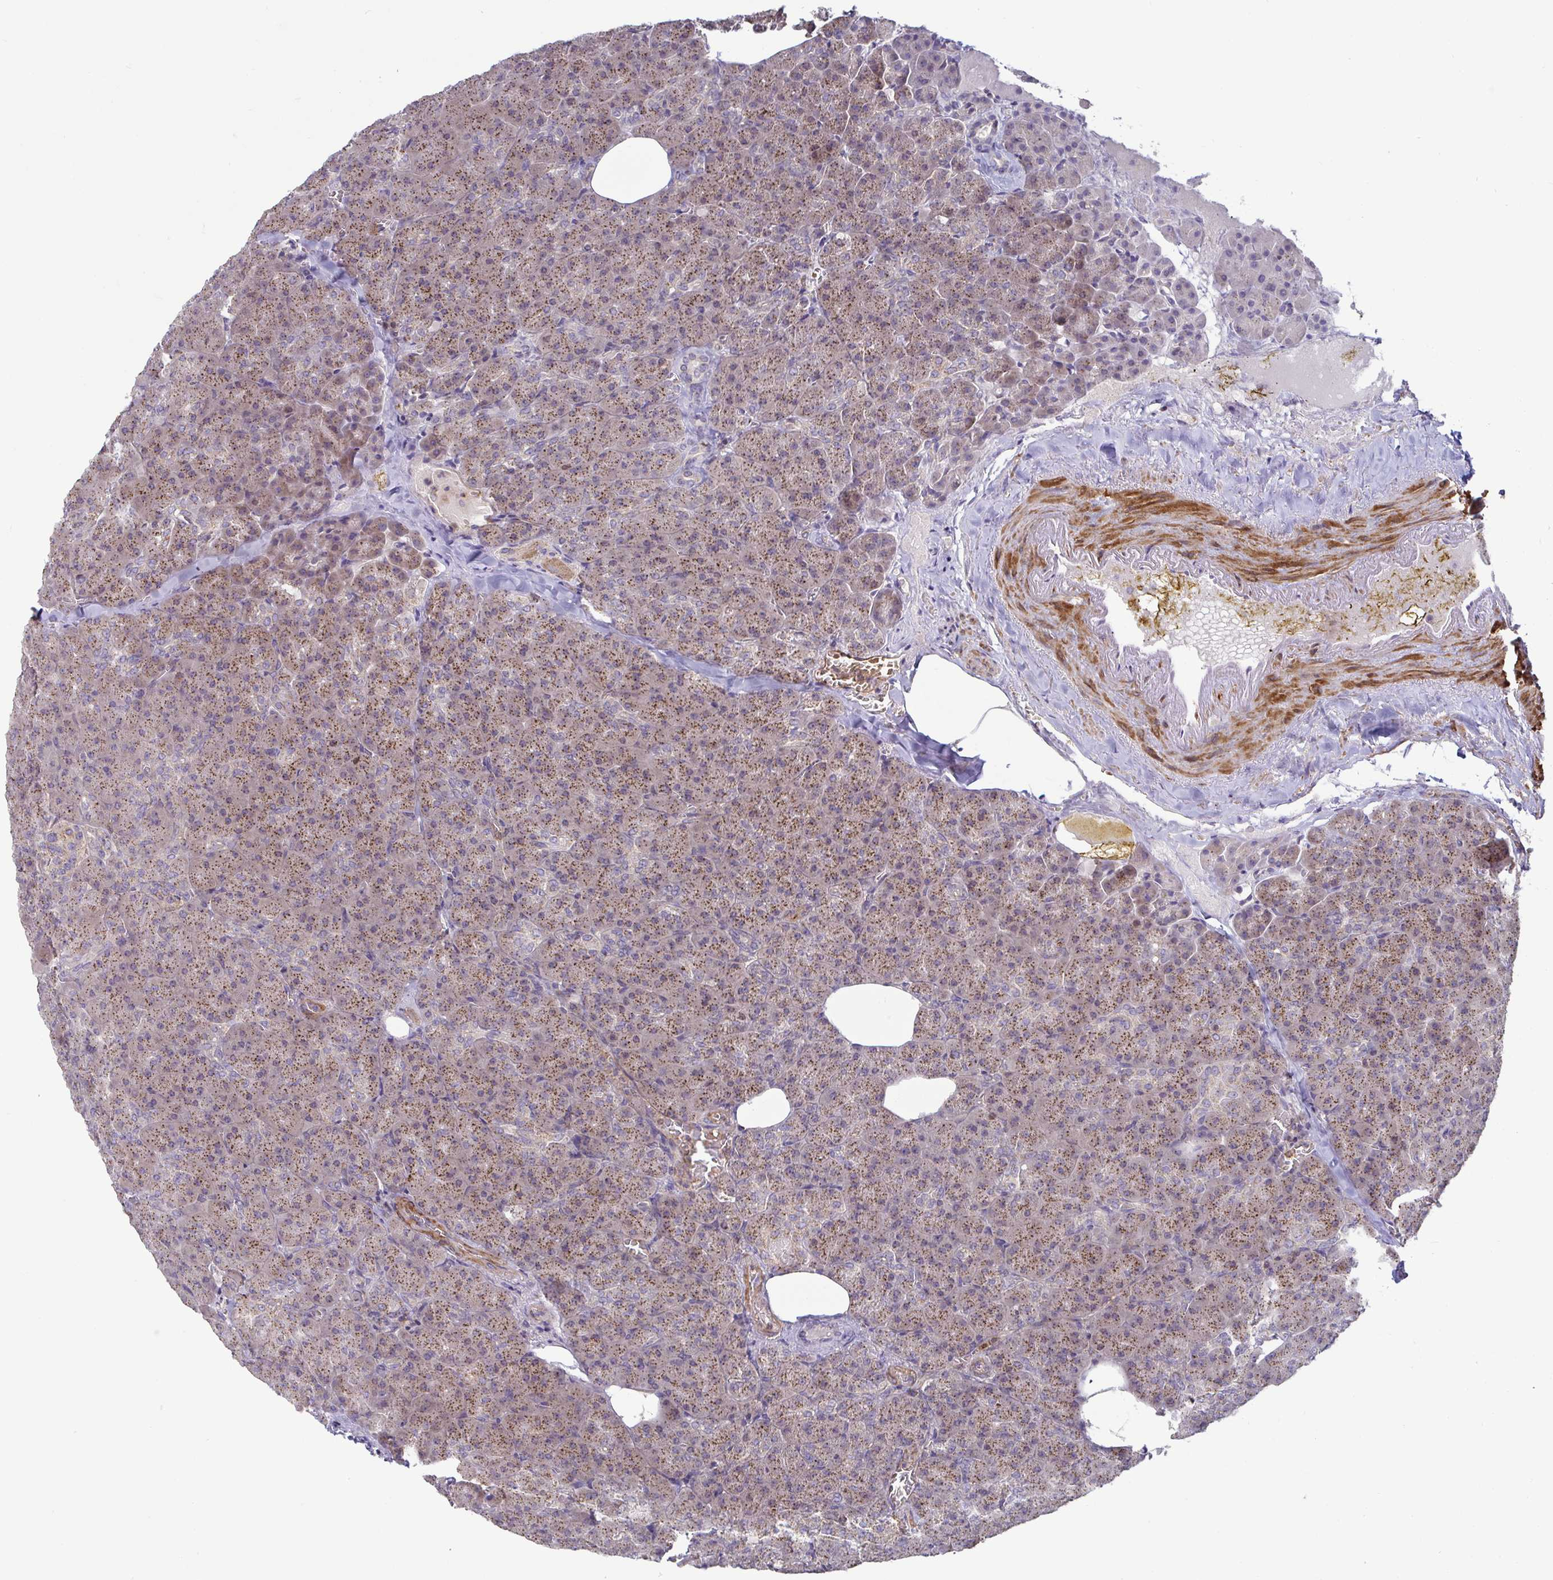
{"staining": {"intensity": "moderate", "quantity": ">75%", "location": "cytoplasmic/membranous"}, "tissue": "pancreas", "cell_type": "Exocrine glandular cells", "image_type": "normal", "snomed": [{"axis": "morphology", "description": "Normal tissue, NOS"}, {"axis": "topography", "description": "Pancreas"}], "caption": "IHC image of normal pancreas: human pancreas stained using IHC demonstrates medium levels of moderate protein expression localized specifically in the cytoplasmic/membranous of exocrine glandular cells, appearing as a cytoplasmic/membranous brown color.", "gene": "SPRY1", "patient": {"sex": "female", "age": 74}}